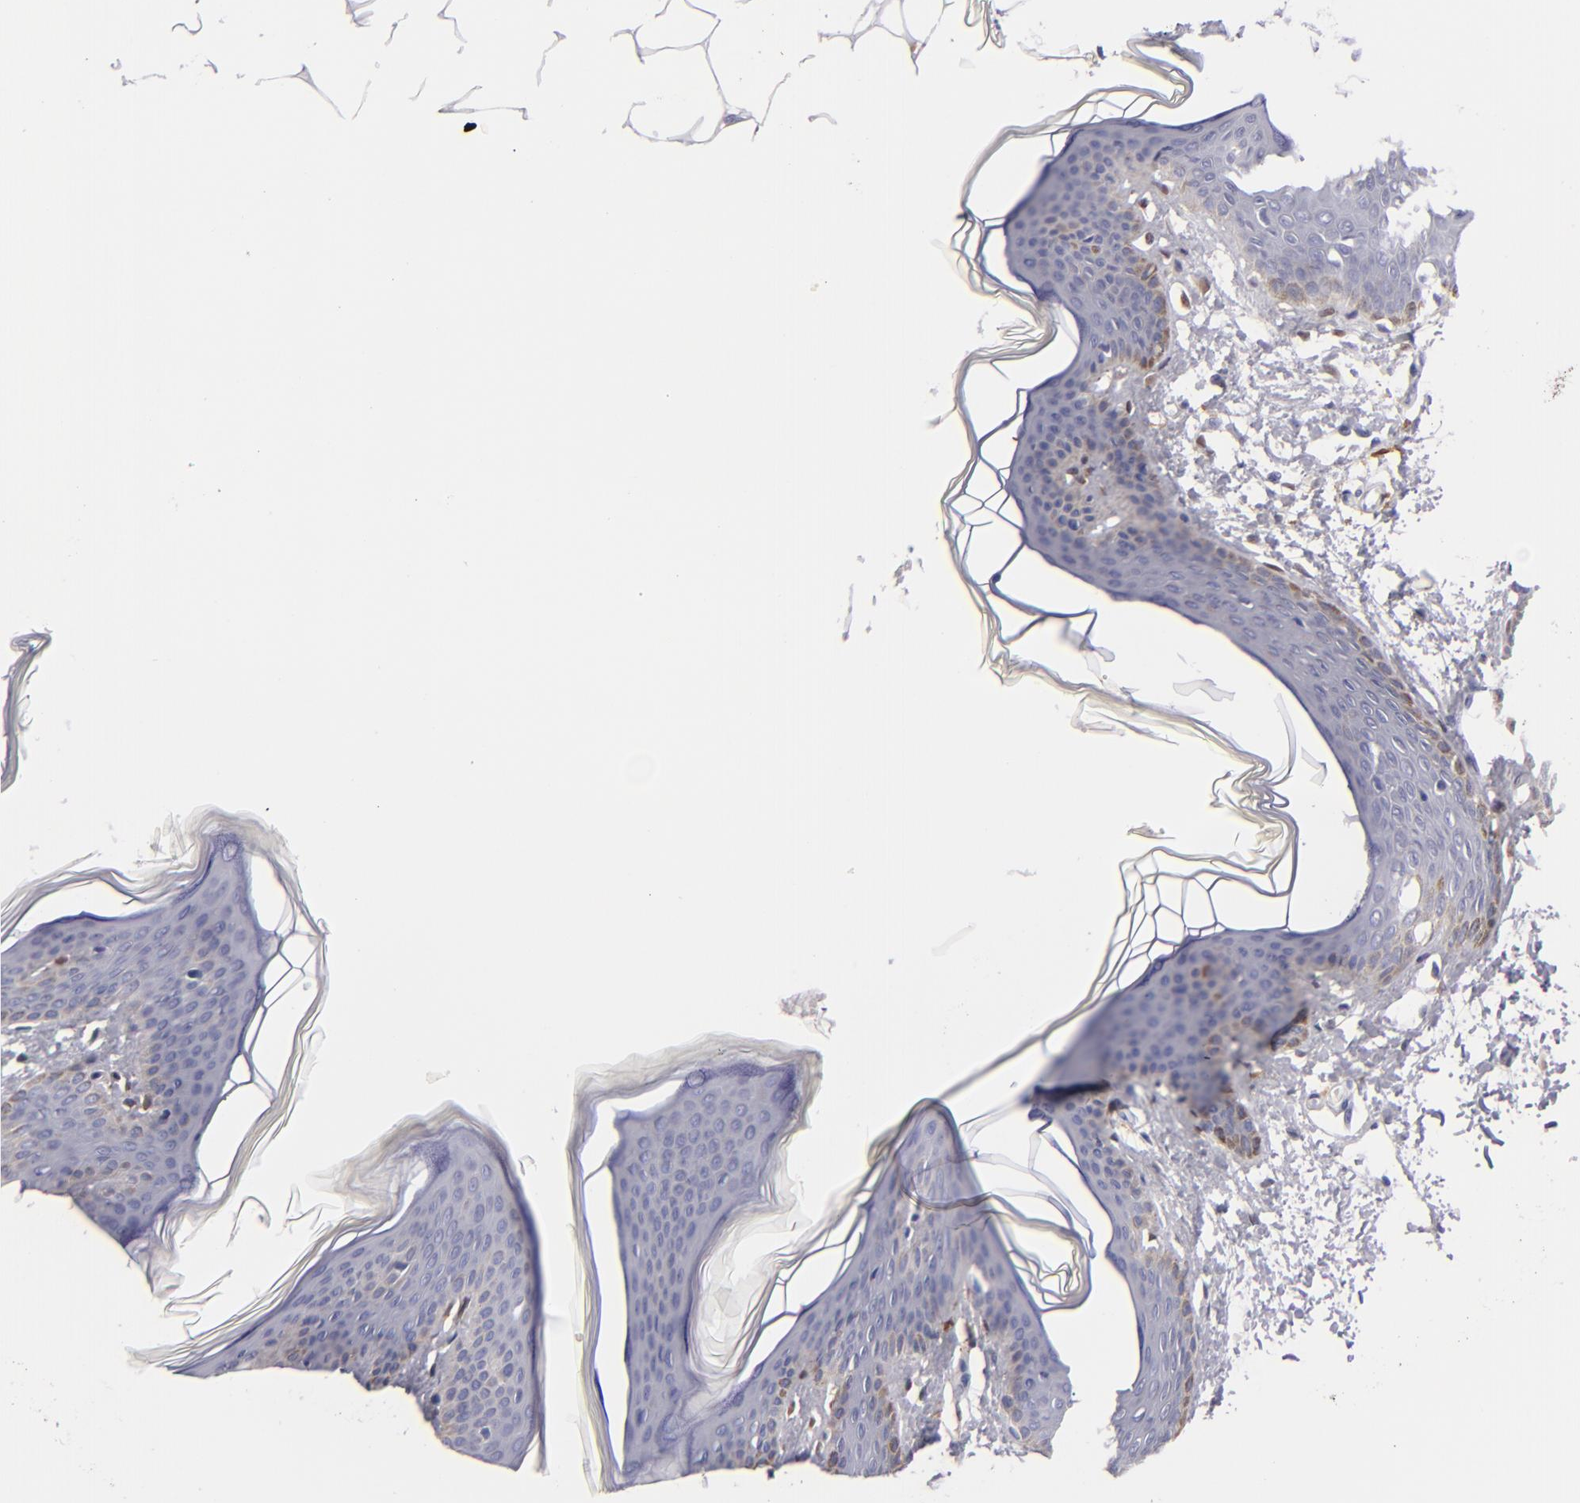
{"staining": {"intensity": "moderate", "quantity": ">75%", "location": "cytoplasmic/membranous"}, "tissue": "skin", "cell_type": "Fibroblasts", "image_type": "normal", "snomed": [{"axis": "morphology", "description": "Normal tissue, NOS"}, {"axis": "topography", "description": "Skin"}], "caption": "Immunohistochemical staining of benign skin reveals medium levels of moderate cytoplasmic/membranous expression in approximately >75% of fibroblasts.", "gene": "F13A1", "patient": {"sex": "female", "age": 17}}